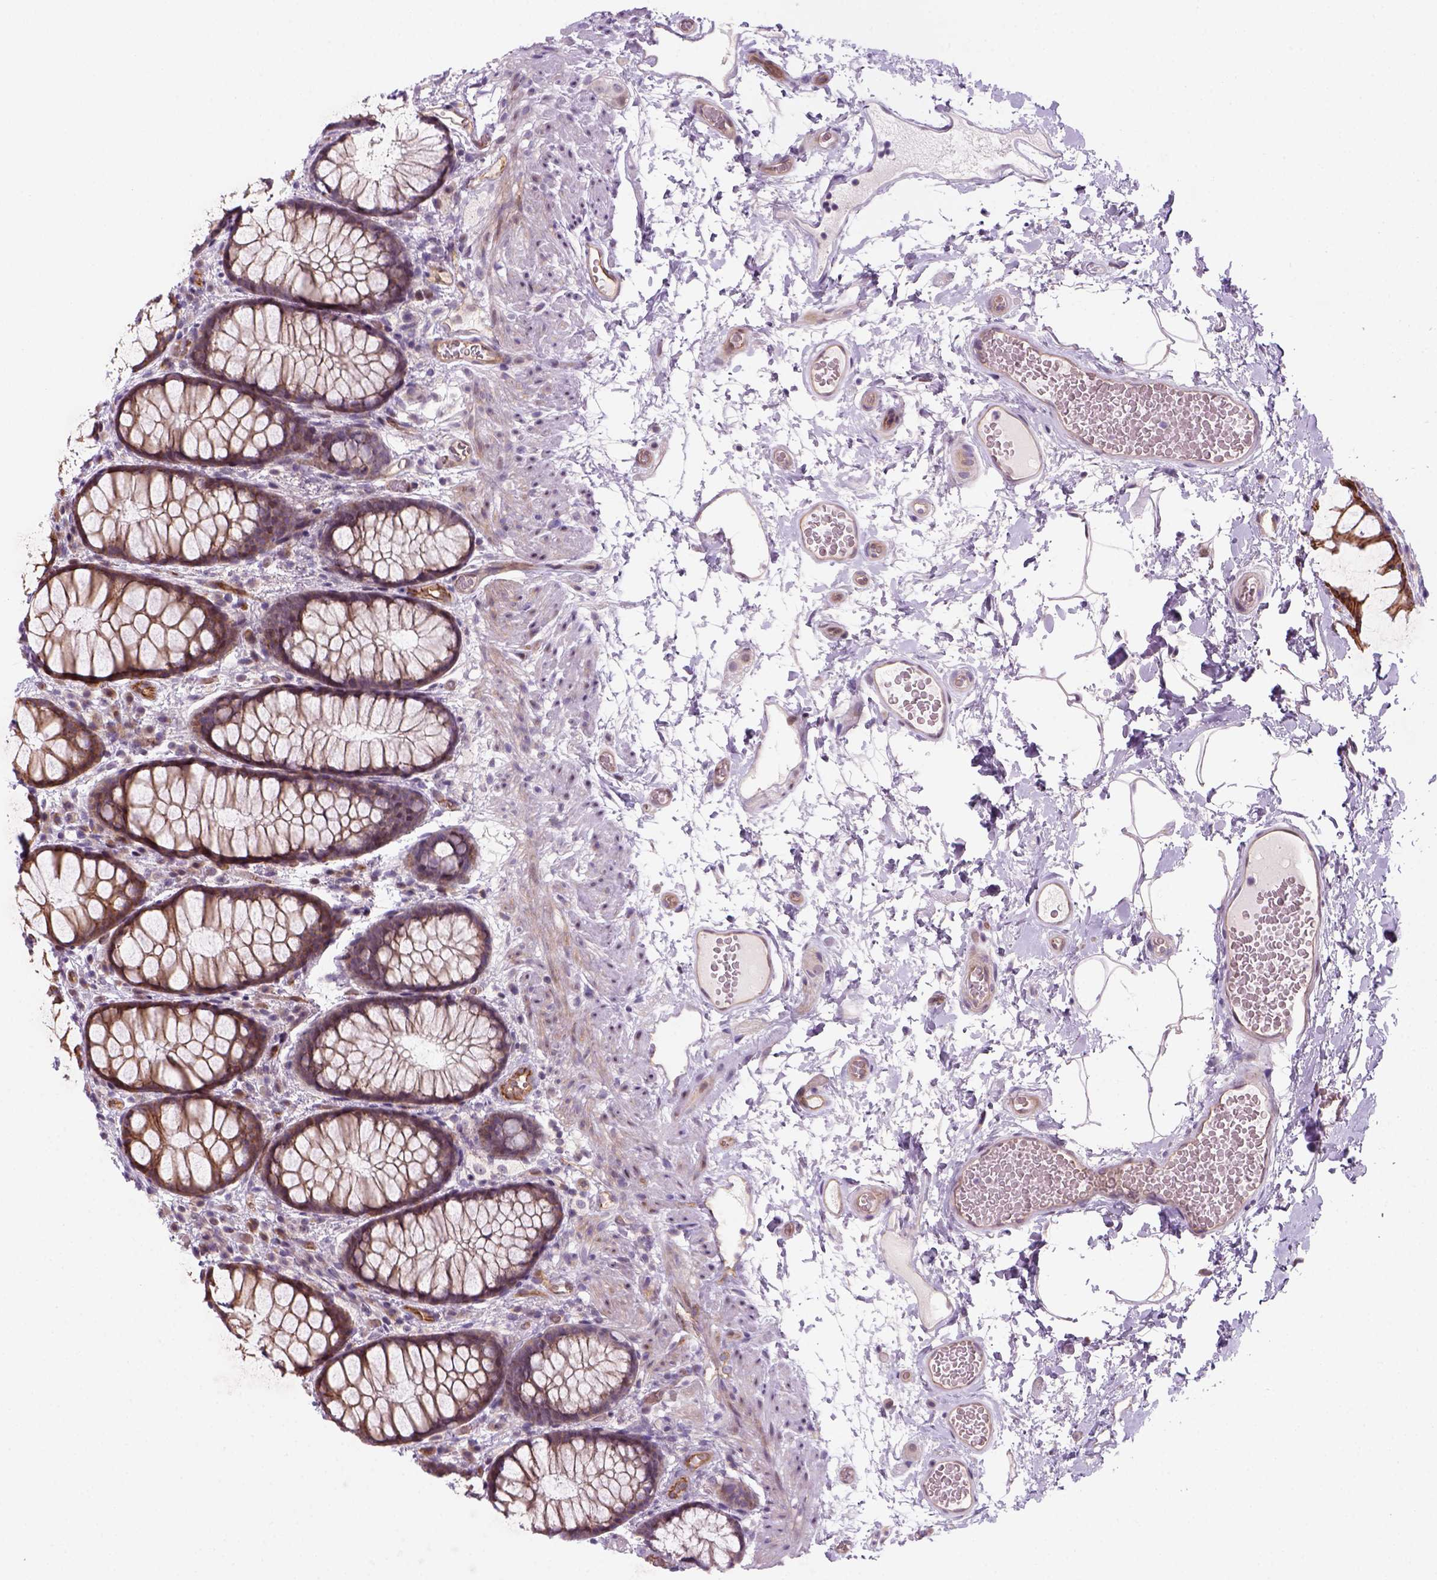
{"staining": {"intensity": "moderate", "quantity": ">75%", "location": "cytoplasmic/membranous"}, "tissue": "rectum", "cell_type": "Glandular cells", "image_type": "normal", "snomed": [{"axis": "morphology", "description": "Normal tissue, NOS"}, {"axis": "topography", "description": "Rectum"}], "caption": "An image showing moderate cytoplasmic/membranous expression in about >75% of glandular cells in benign rectum, as visualized by brown immunohistochemical staining.", "gene": "VSTM5", "patient": {"sex": "female", "age": 62}}